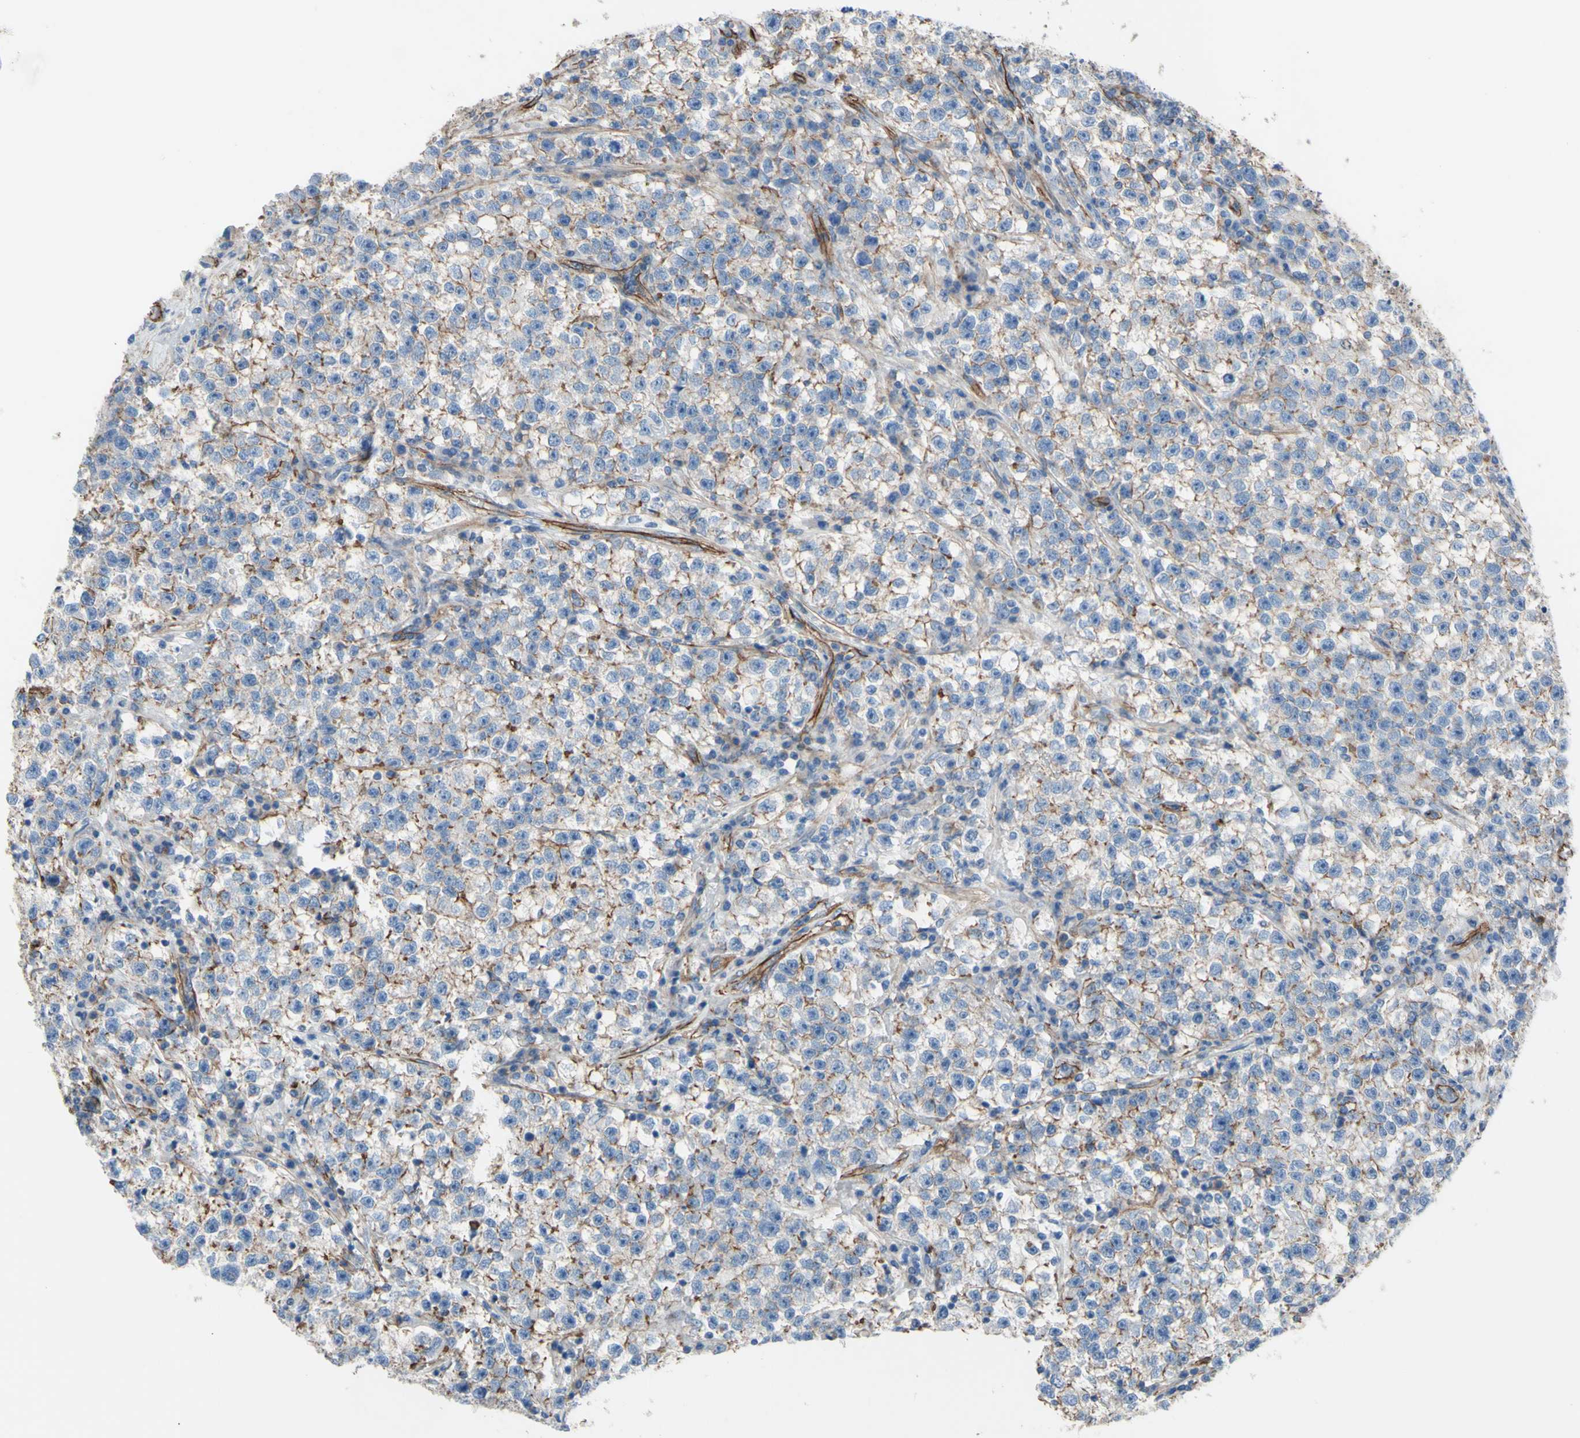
{"staining": {"intensity": "moderate", "quantity": ">75%", "location": "cytoplasmic/membranous"}, "tissue": "testis cancer", "cell_type": "Tumor cells", "image_type": "cancer", "snomed": [{"axis": "morphology", "description": "Seminoma, NOS"}, {"axis": "topography", "description": "Testis"}], "caption": "Immunohistochemical staining of human seminoma (testis) reveals medium levels of moderate cytoplasmic/membranous protein positivity in about >75% of tumor cells.", "gene": "TPBG", "patient": {"sex": "male", "age": 22}}